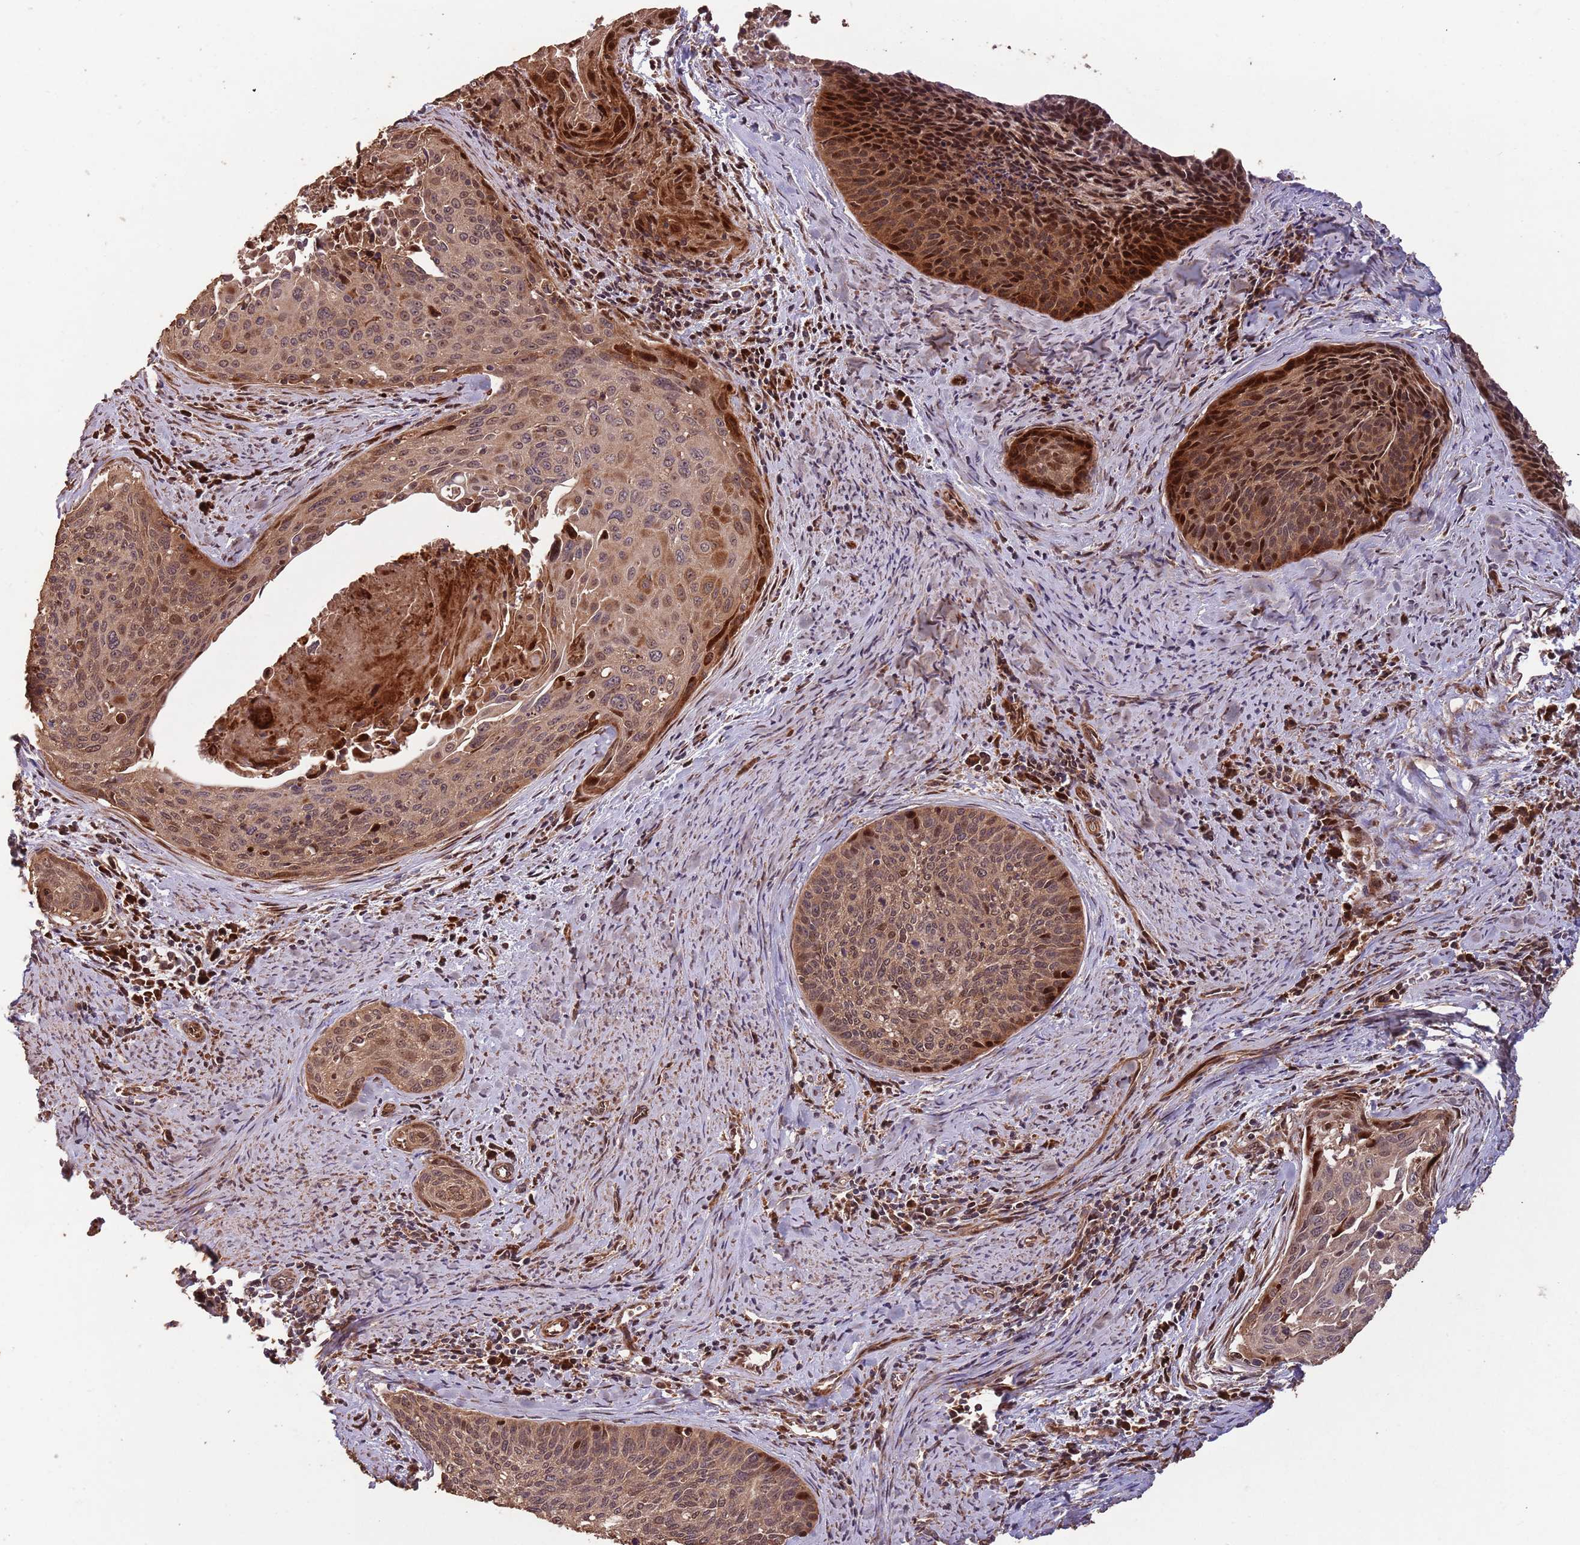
{"staining": {"intensity": "moderate", "quantity": ">75%", "location": "cytoplasmic/membranous,nuclear"}, "tissue": "cervical cancer", "cell_type": "Tumor cells", "image_type": "cancer", "snomed": [{"axis": "morphology", "description": "Squamous cell carcinoma, NOS"}, {"axis": "topography", "description": "Cervix"}], "caption": "Immunohistochemical staining of human squamous cell carcinoma (cervical) shows medium levels of moderate cytoplasmic/membranous and nuclear positivity in approximately >75% of tumor cells.", "gene": "ZNF428", "patient": {"sex": "female", "age": 55}}